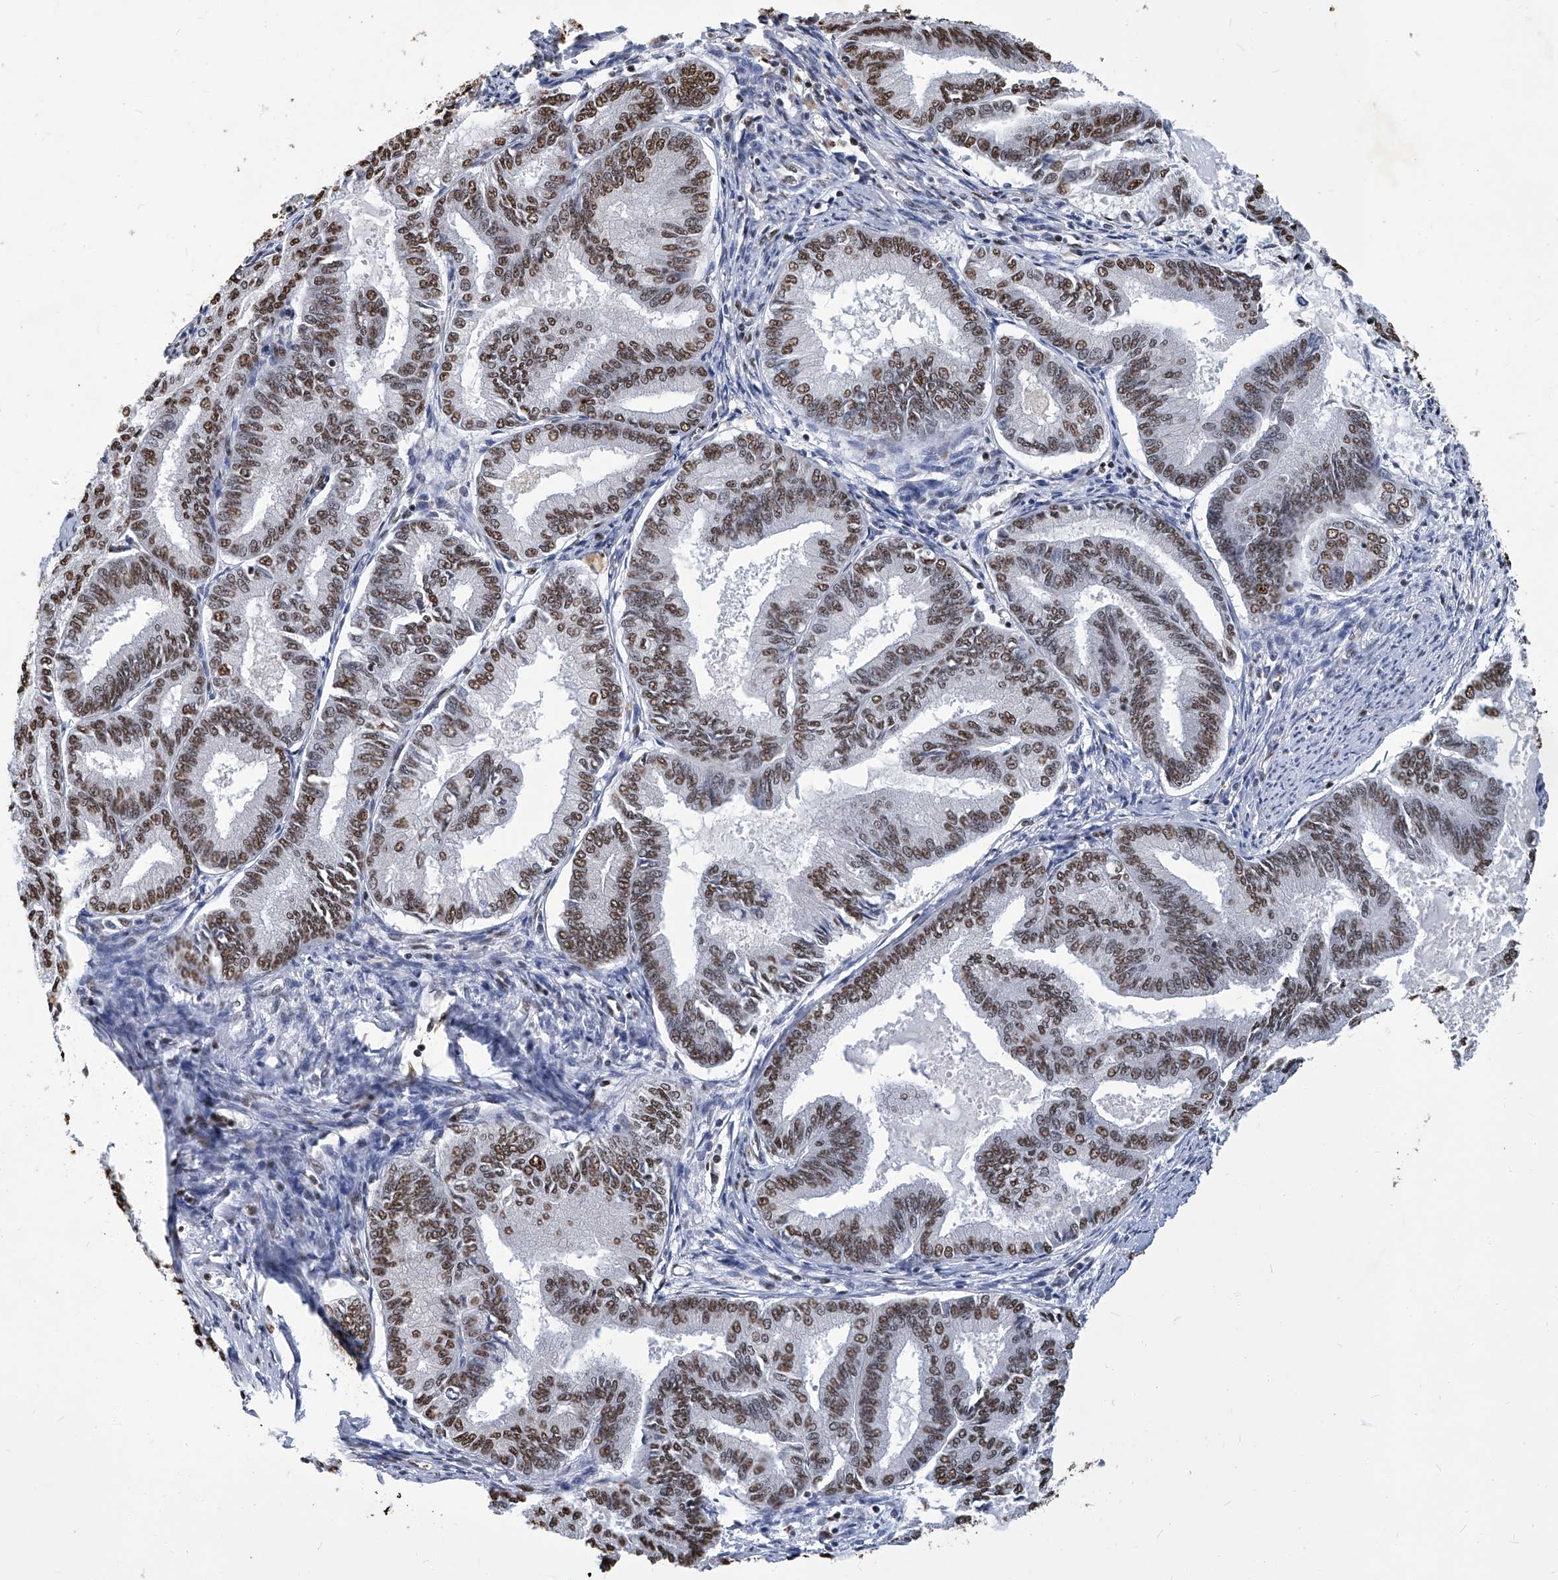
{"staining": {"intensity": "moderate", "quantity": ">75%", "location": "nuclear"}, "tissue": "endometrial cancer", "cell_type": "Tumor cells", "image_type": "cancer", "snomed": [{"axis": "morphology", "description": "Adenocarcinoma, NOS"}, {"axis": "topography", "description": "Endometrium"}], "caption": "Protein expression analysis of endometrial adenocarcinoma shows moderate nuclear expression in about >75% of tumor cells. (Brightfield microscopy of DAB IHC at high magnification).", "gene": "HBP1", "patient": {"sex": "female", "age": 86}}